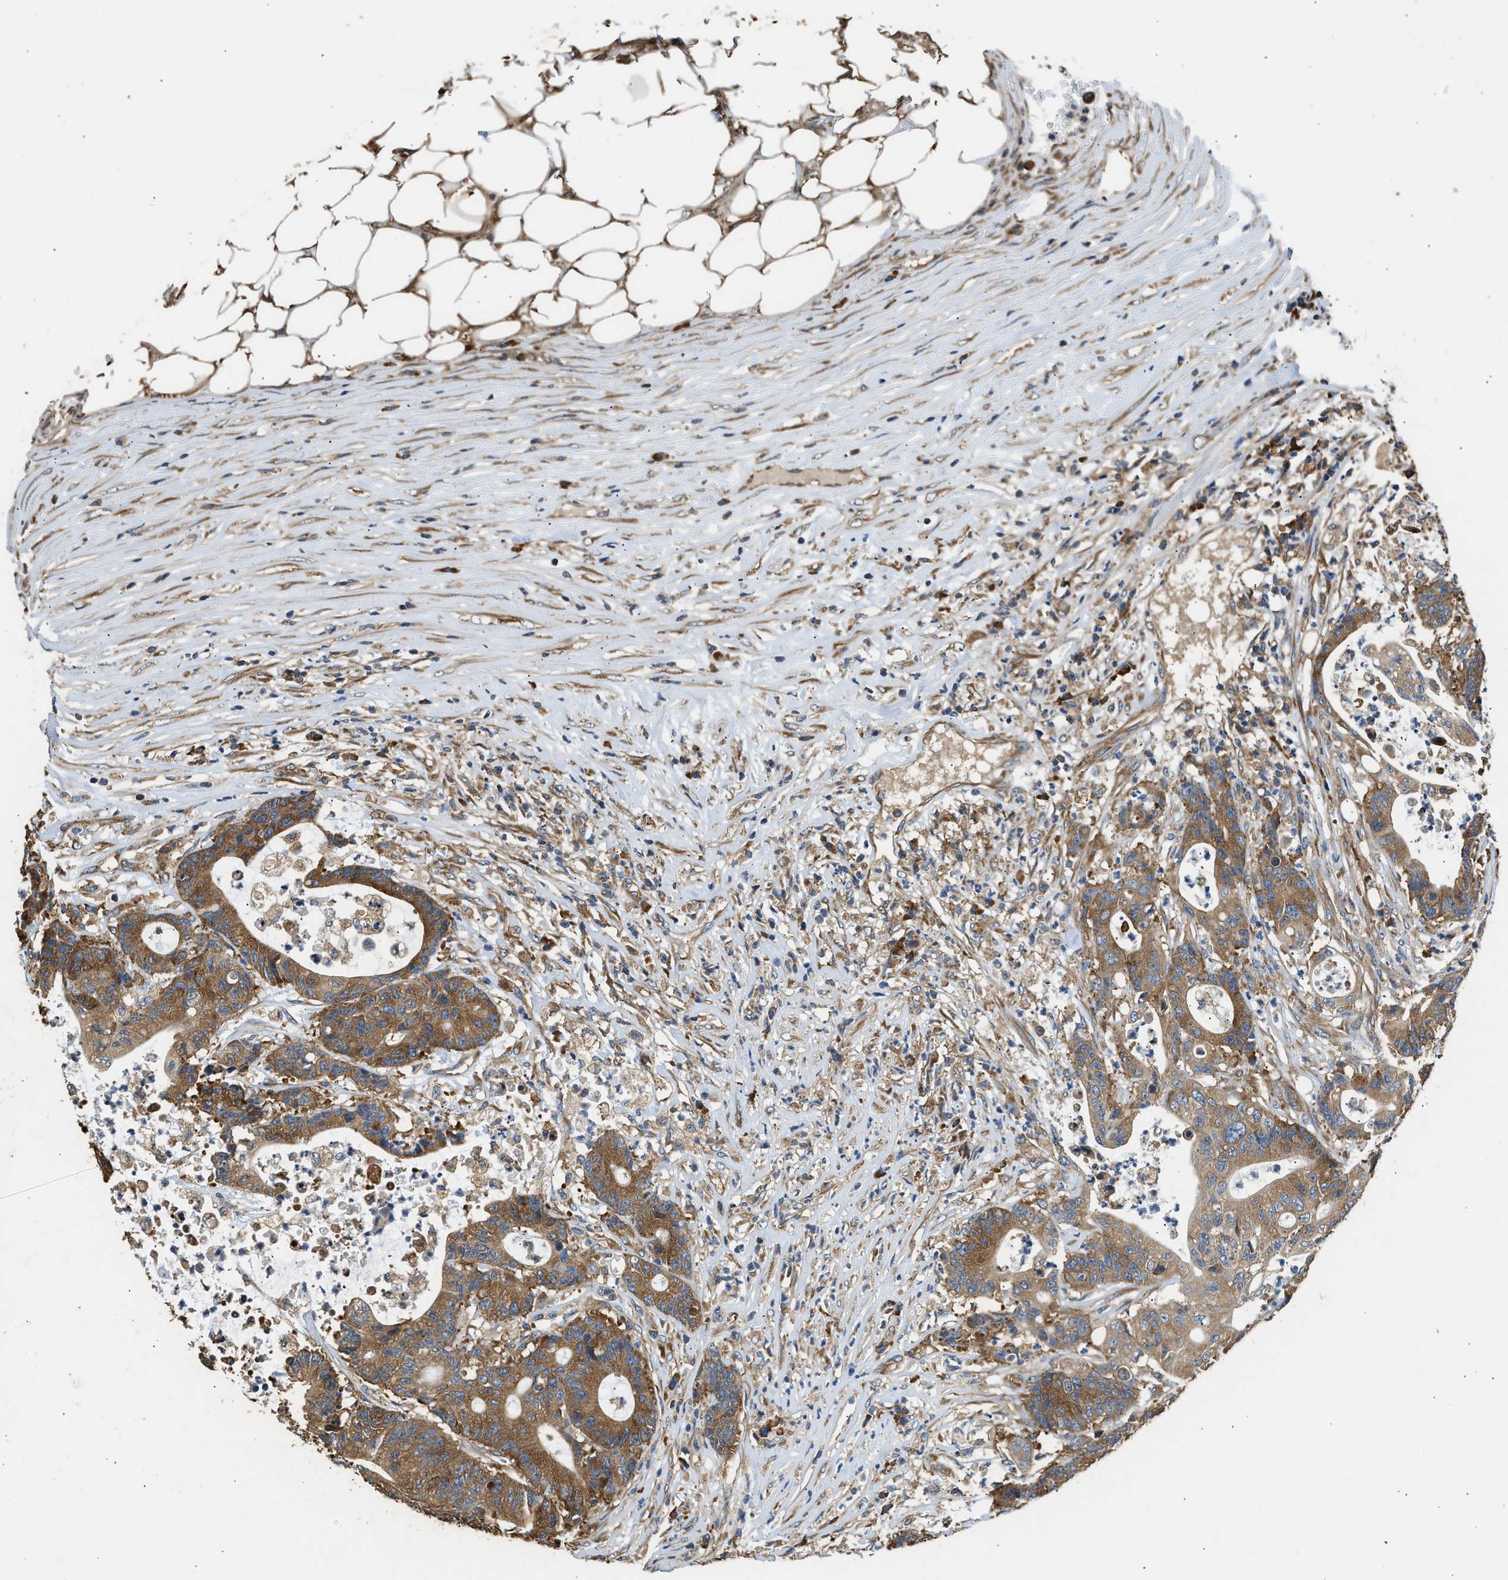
{"staining": {"intensity": "moderate", "quantity": ">75%", "location": "cytoplasmic/membranous"}, "tissue": "colorectal cancer", "cell_type": "Tumor cells", "image_type": "cancer", "snomed": [{"axis": "morphology", "description": "Adenocarcinoma, NOS"}, {"axis": "topography", "description": "Colon"}], "caption": "Adenocarcinoma (colorectal) was stained to show a protein in brown. There is medium levels of moderate cytoplasmic/membranous positivity in about >75% of tumor cells.", "gene": "SLC36A4", "patient": {"sex": "female", "age": 84}}